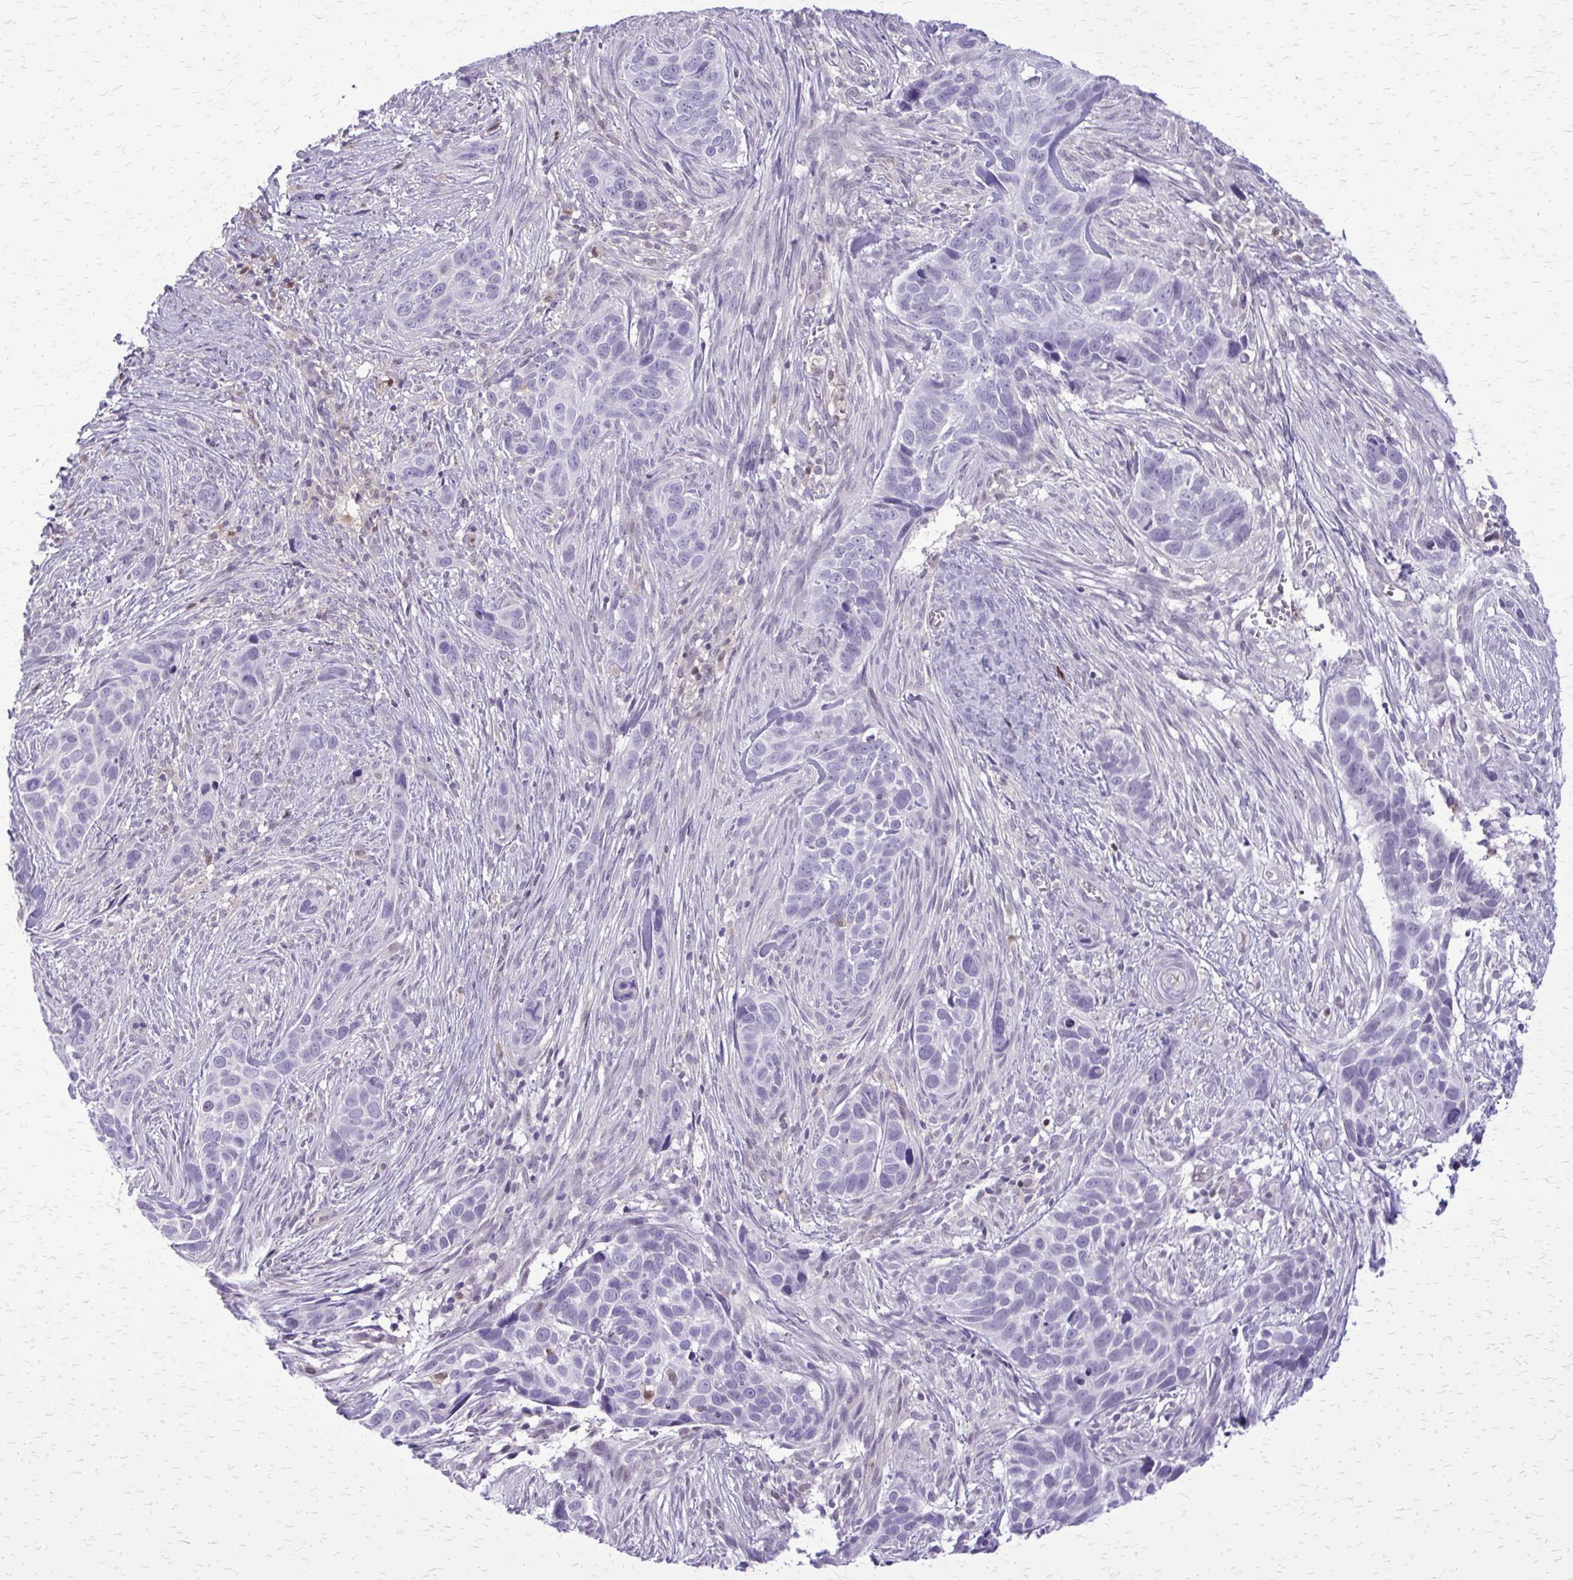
{"staining": {"intensity": "negative", "quantity": "none", "location": "none"}, "tissue": "skin cancer", "cell_type": "Tumor cells", "image_type": "cancer", "snomed": [{"axis": "morphology", "description": "Basal cell carcinoma"}, {"axis": "topography", "description": "Skin"}], "caption": "Immunohistochemistry (IHC) micrograph of human skin cancer (basal cell carcinoma) stained for a protein (brown), which displays no staining in tumor cells.", "gene": "GLRX", "patient": {"sex": "female", "age": 82}}